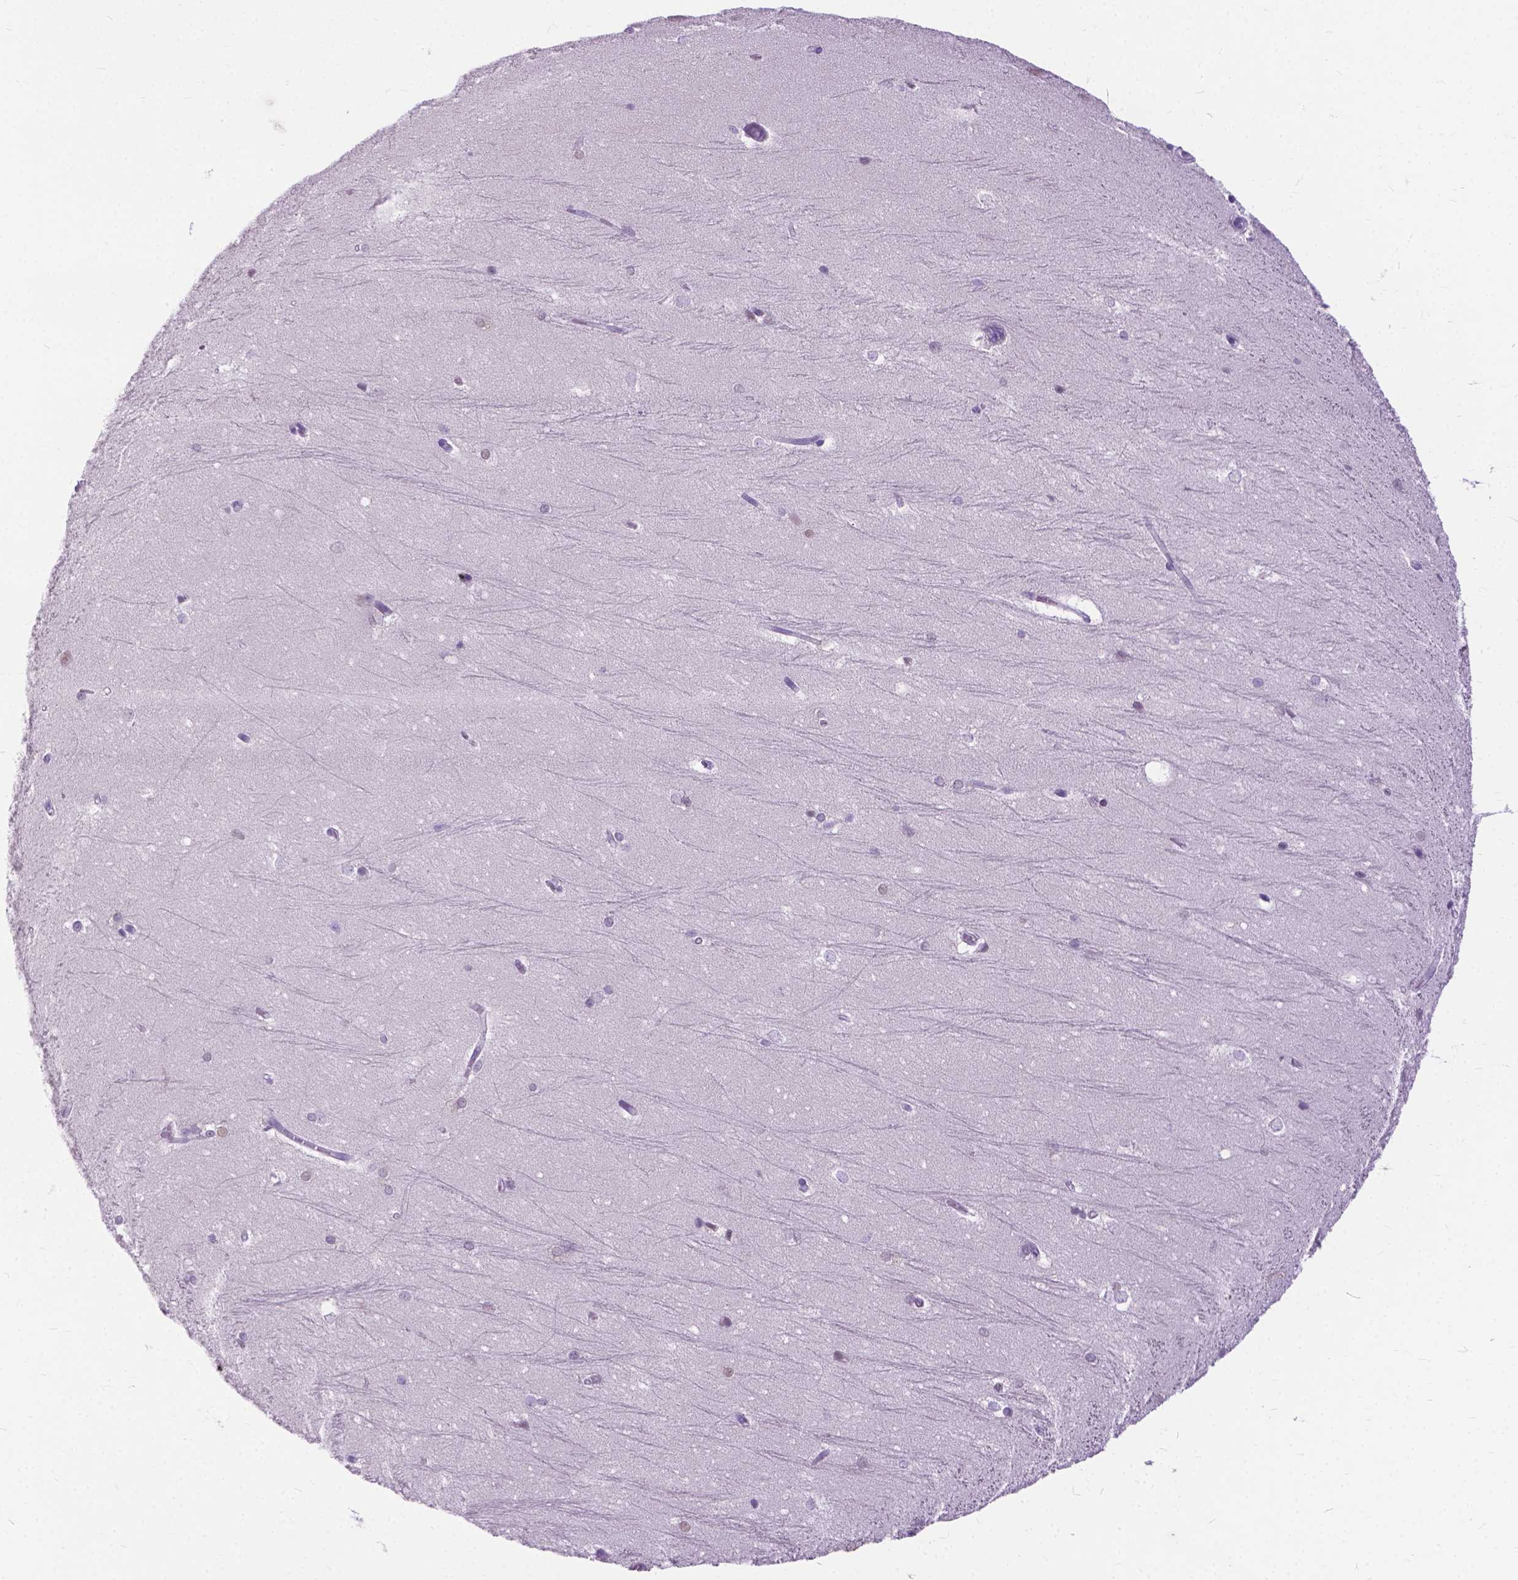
{"staining": {"intensity": "negative", "quantity": "none", "location": "none"}, "tissue": "hippocampus", "cell_type": "Glial cells", "image_type": "normal", "snomed": [{"axis": "morphology", "description": "Normal tissue, NOS"}, {"axis": "topography", "description": "Cerebral cortex"}, {"axis": "topography", "description": "Hippocampus"}], "caption": "Immunohistochemical staining of benign human hippocampus exhibits no significant expression in glial cells. (DAB immunohistochemistry (IHC) with hematoxylin counter stain).", "gene": "APCDD1L", "patient": {"sex": "female", "age": 19}}